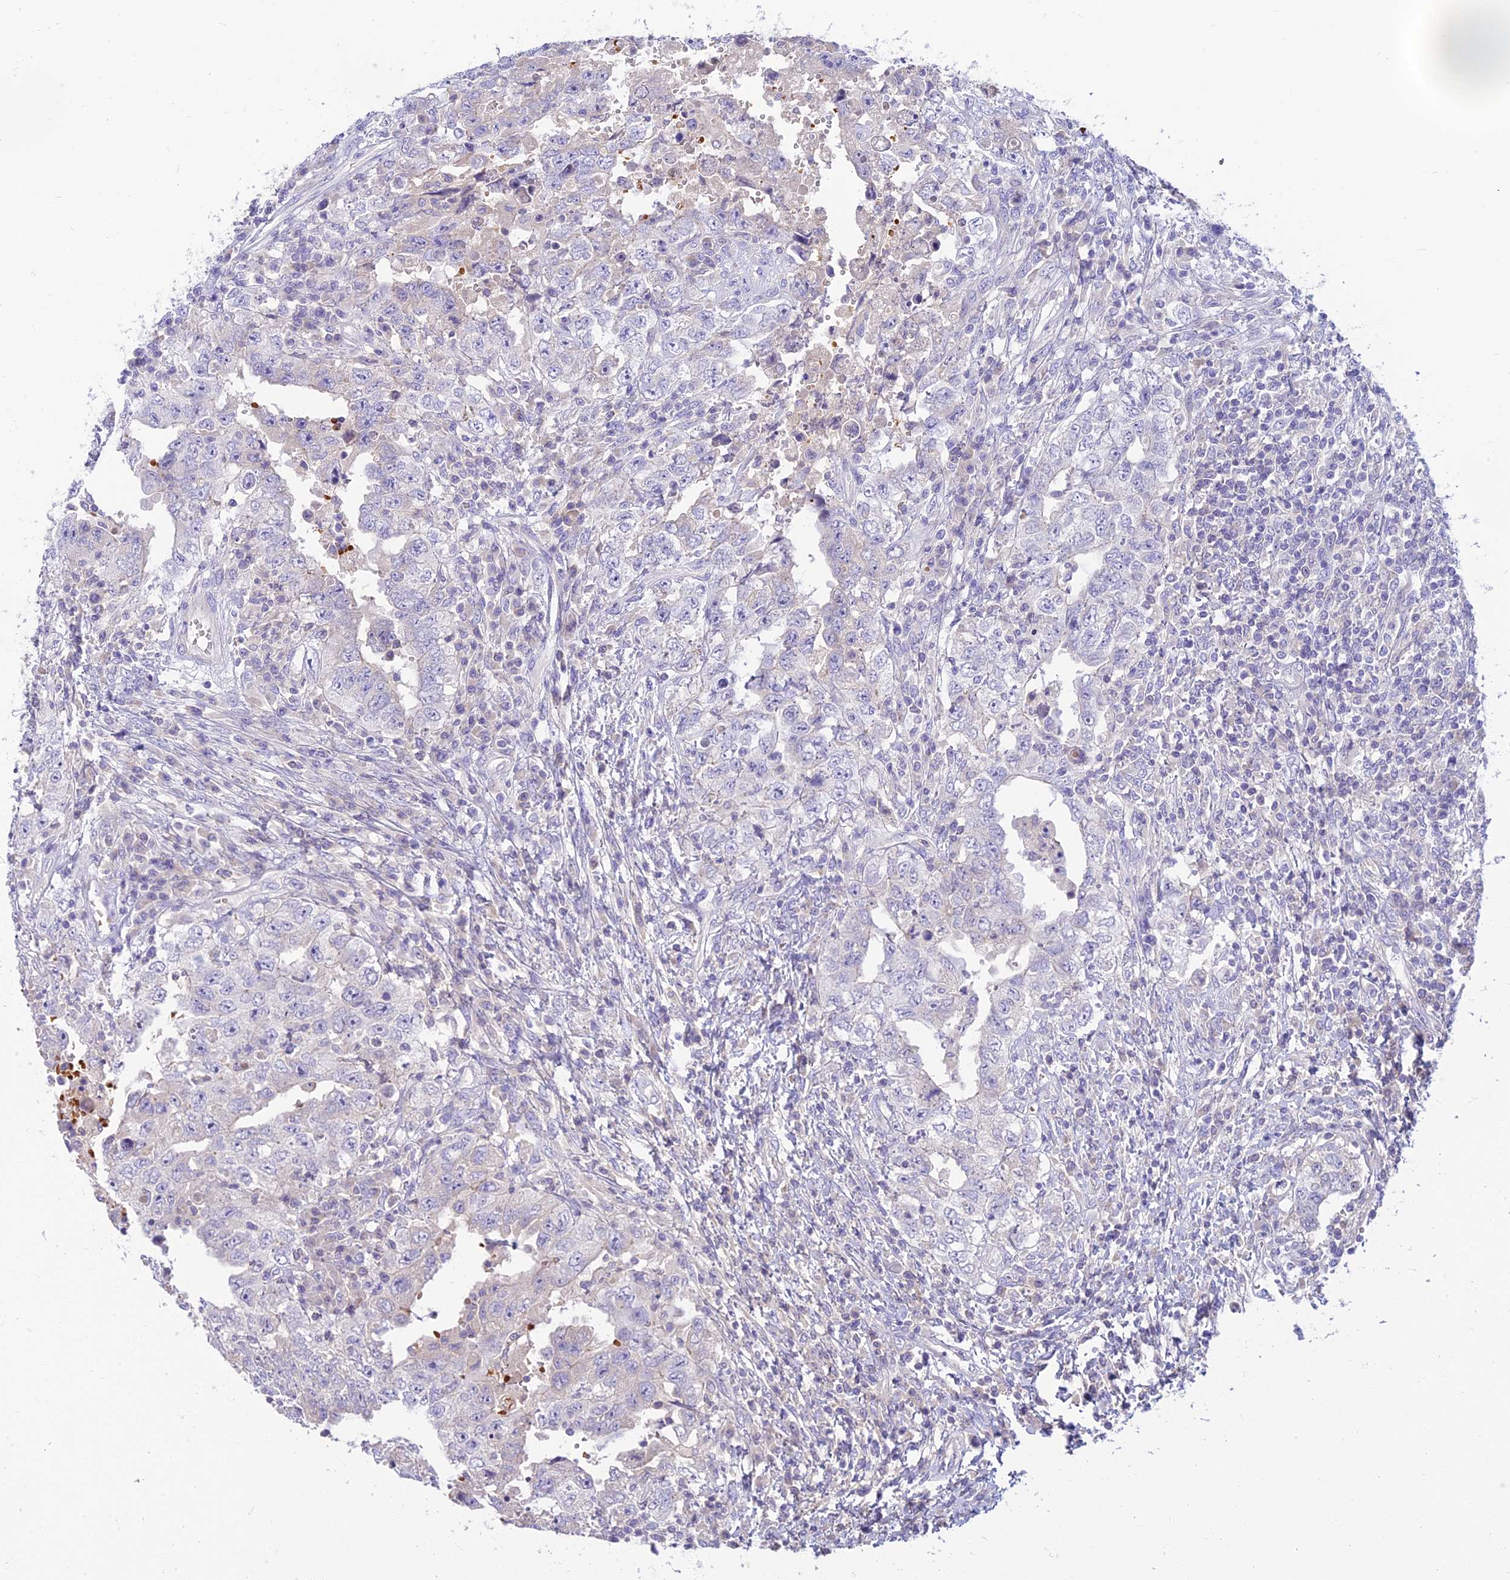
{"staining": {"intensity": "negative", "quantity": "none", "location": "none"}, "tissue": "testis cancer", "cell_type": "Tumor cells", "image_type": "cancer", "snomed": [{"axis": "morphology", "description": "Carcinoma, Embryonal, NOS"}, {"axis": "topography", "description": "Testis"}], "caption": "An image of testis cancer (embryonal carcinoma) stained for a protein displays no brown staining in tumor cells. (Brightfield microscopy of DAB (3,3'-diaminobenzidine) IHC at high magnification).", "gene": "CLIP4", "patient": {"sex": "male", "age": 26}}